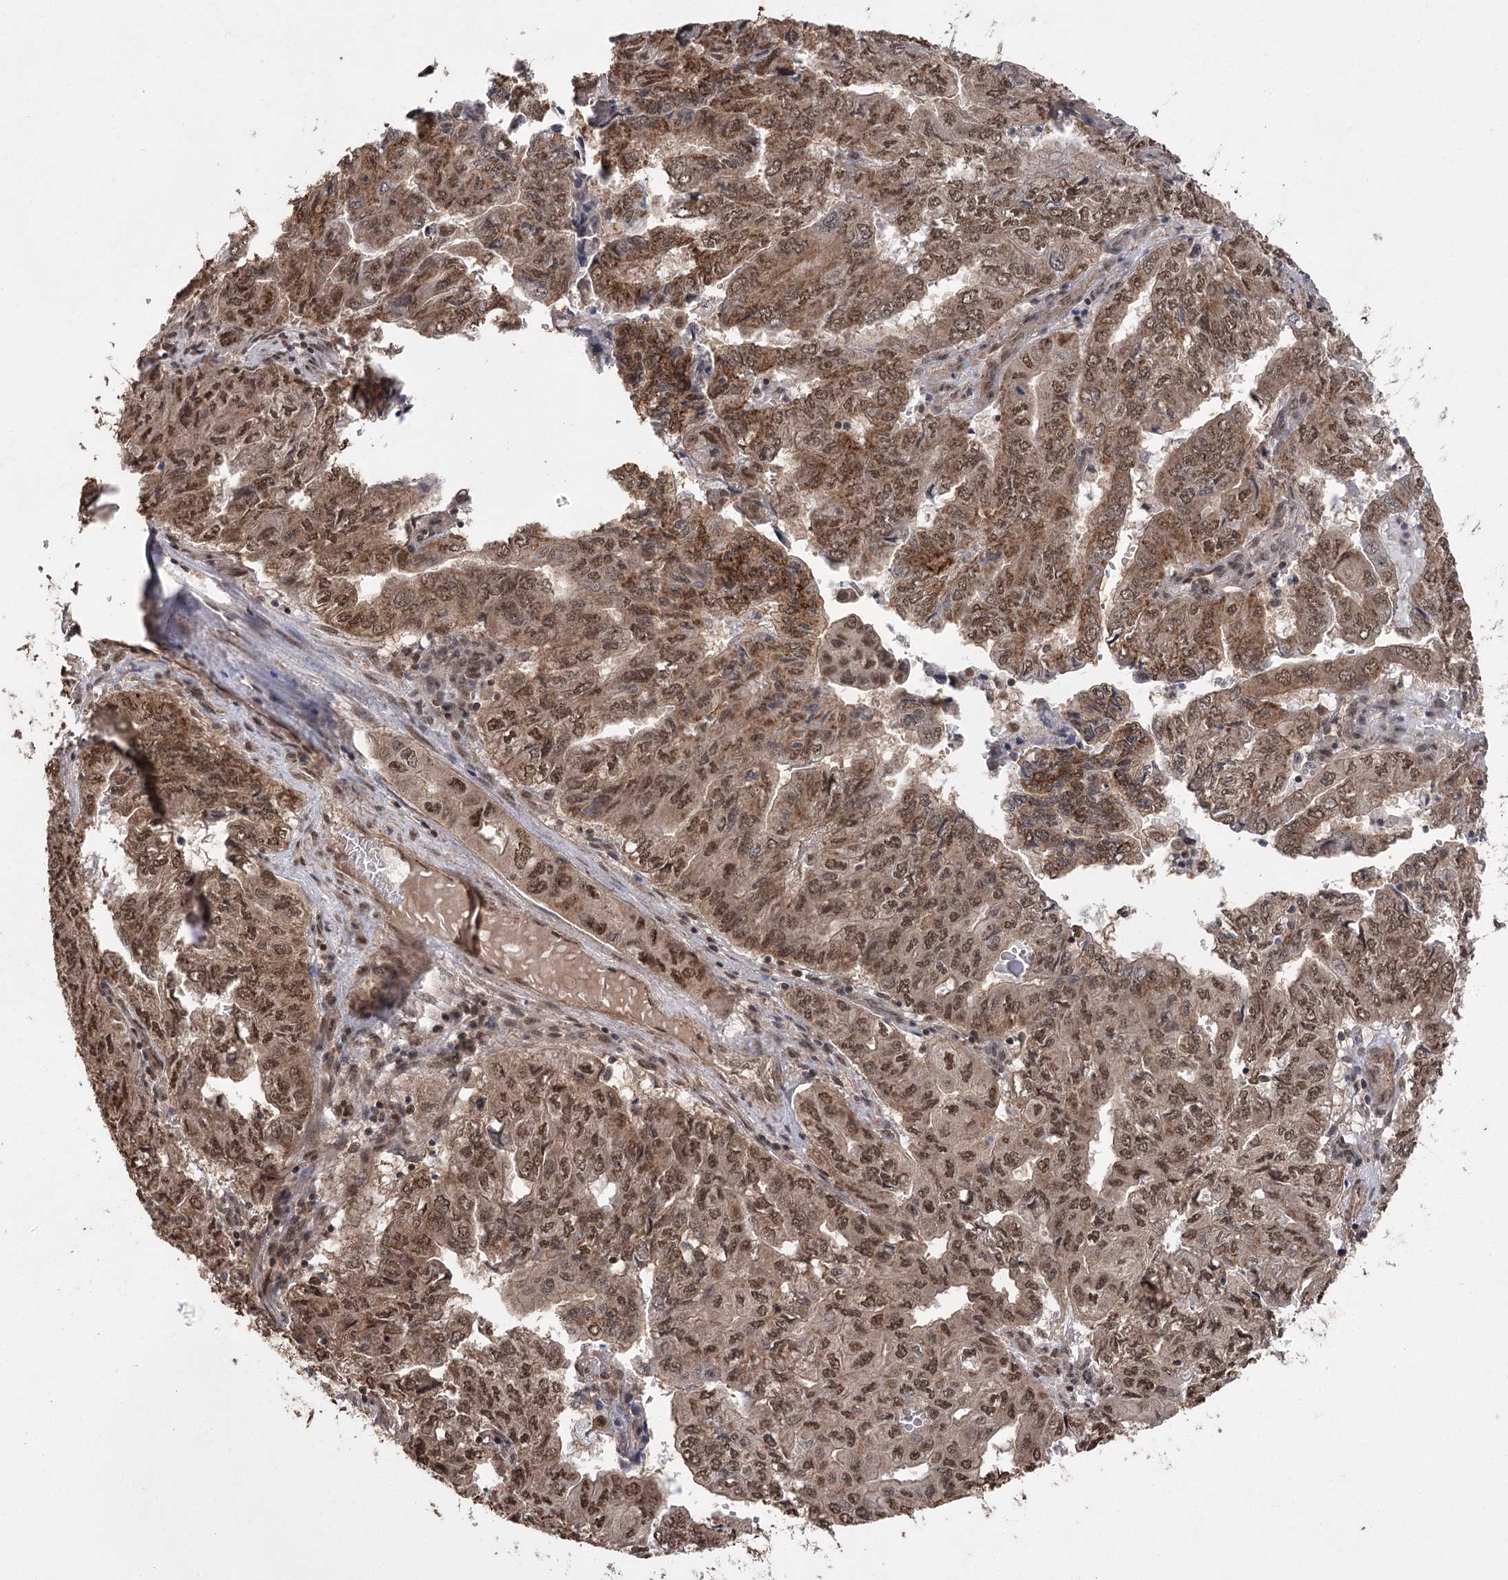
{"staining": {"intensity": "moderate", "quantity": ">75%", "location": "nuclear"}, "tissue": "pancreatic cancer", "cell_type": "Tumor cells", "image_type": "cancer", "snomed": [{"axis": "morphology", "description": "Adenocarcinoma, NOS"}, {"axis": "topography", "description": "Pancreas"}], "caption": "Human pancreatic cancer stained with a brown dye shows moderate nuclear positive staining in about >75% of tumor cells.", "gene": "TENM2", "patient": {"sex": "male", "age": 51}}